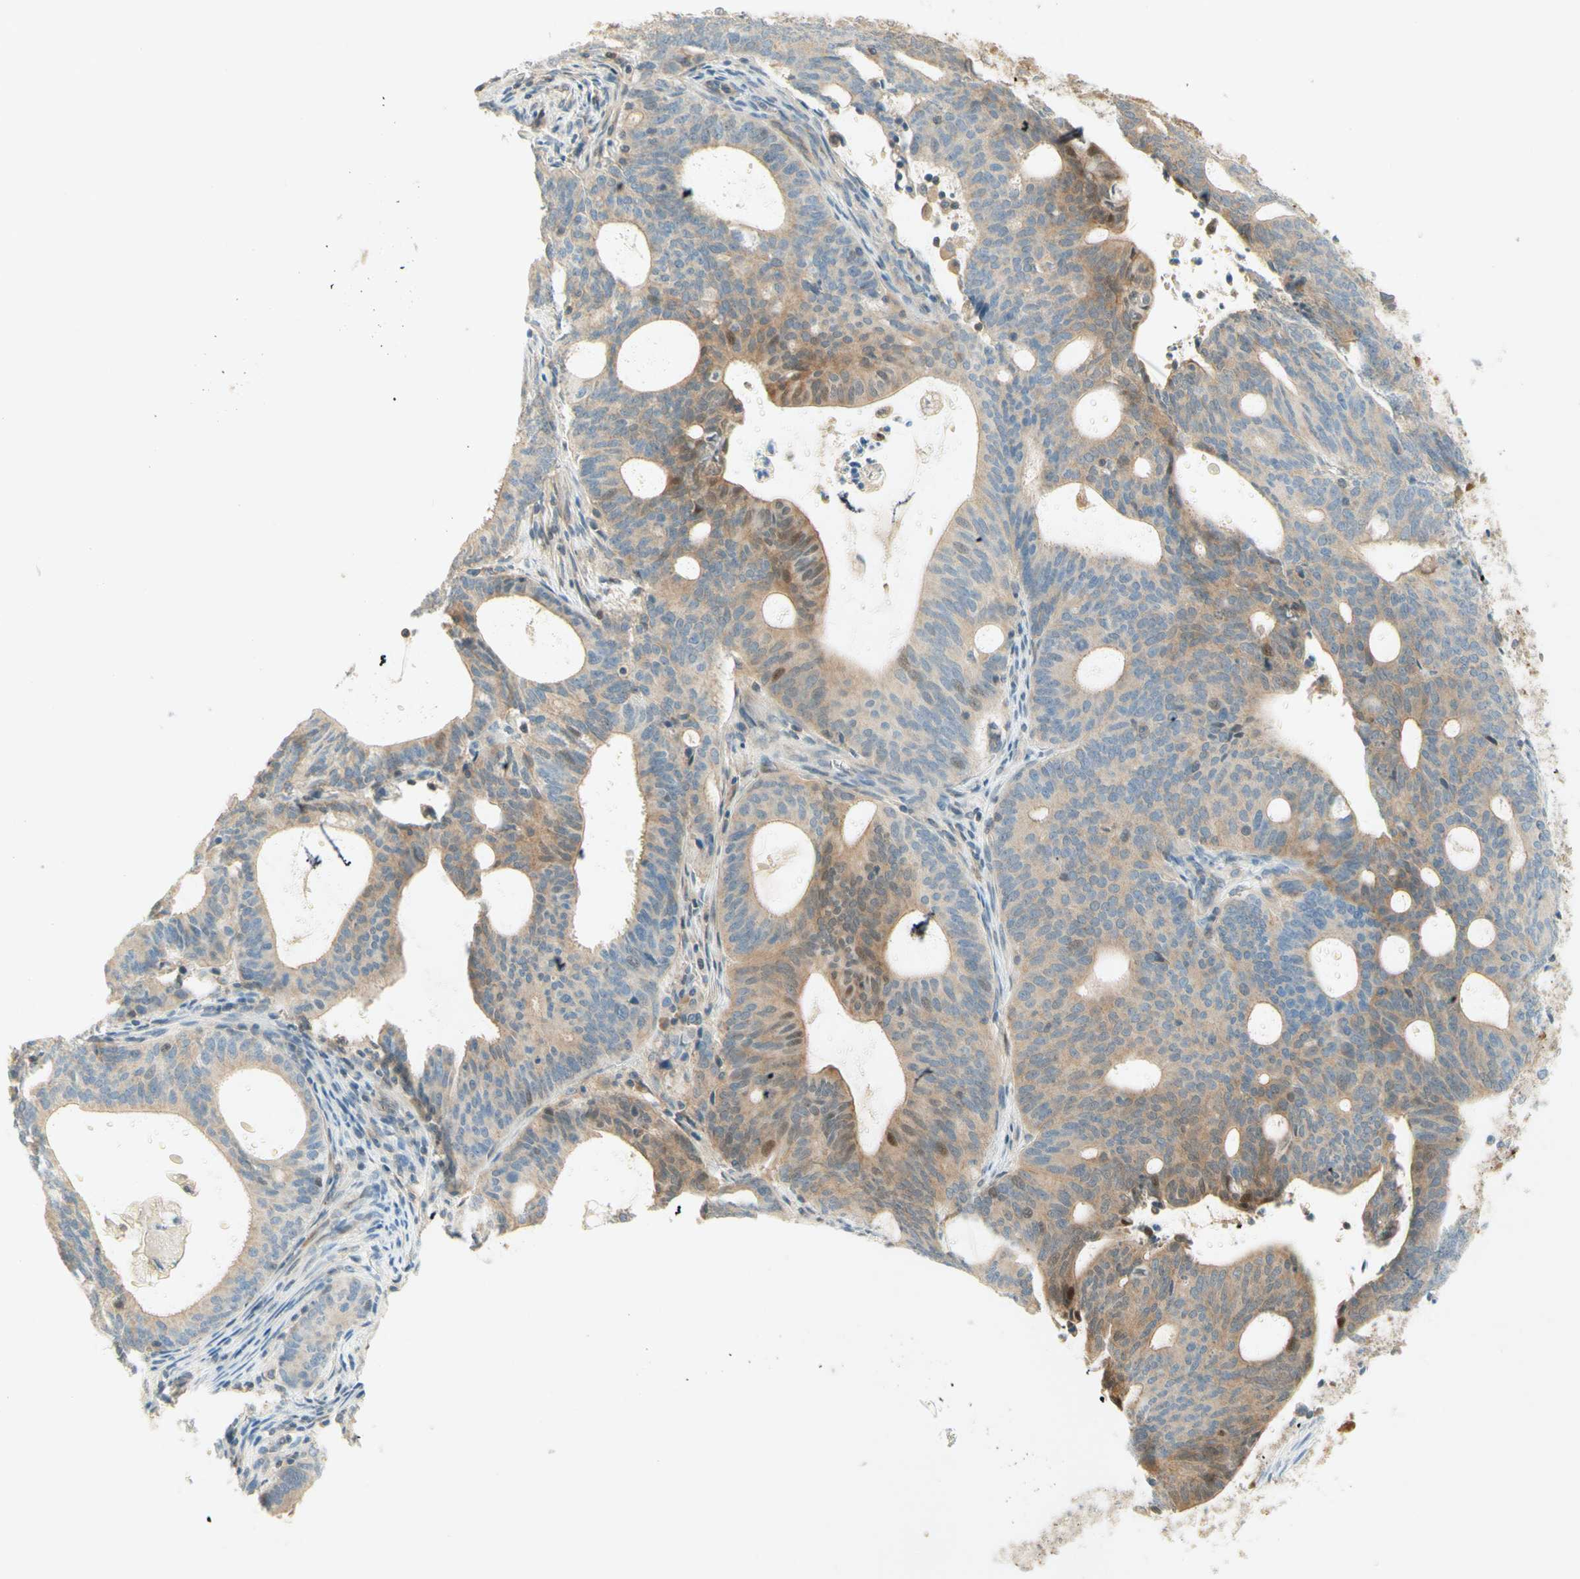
{"staining": {"intensity": "moderate", "quantity": "25%-75%", "location": "cytoplasmic/membranous"}, "tissue": "endometrial cancer", "cell_type": "Tumor cells", "image_type": "cancer", "snomed": [{"axis": "morphology", "description": "Adenocarcinoma, NOS"}, {"axis": "topography", "description": "Uterus"}], "caption": "Tumor cells display moderate cytoplasmic/membranous expression in approximately 25%-75% of cells in adenocarcinoma (endometrial). Ihc stains the protein in brown and the nuclei are stained blue.", "gene": "PROM1", "patient": {"sex": "female", "age": 83}}